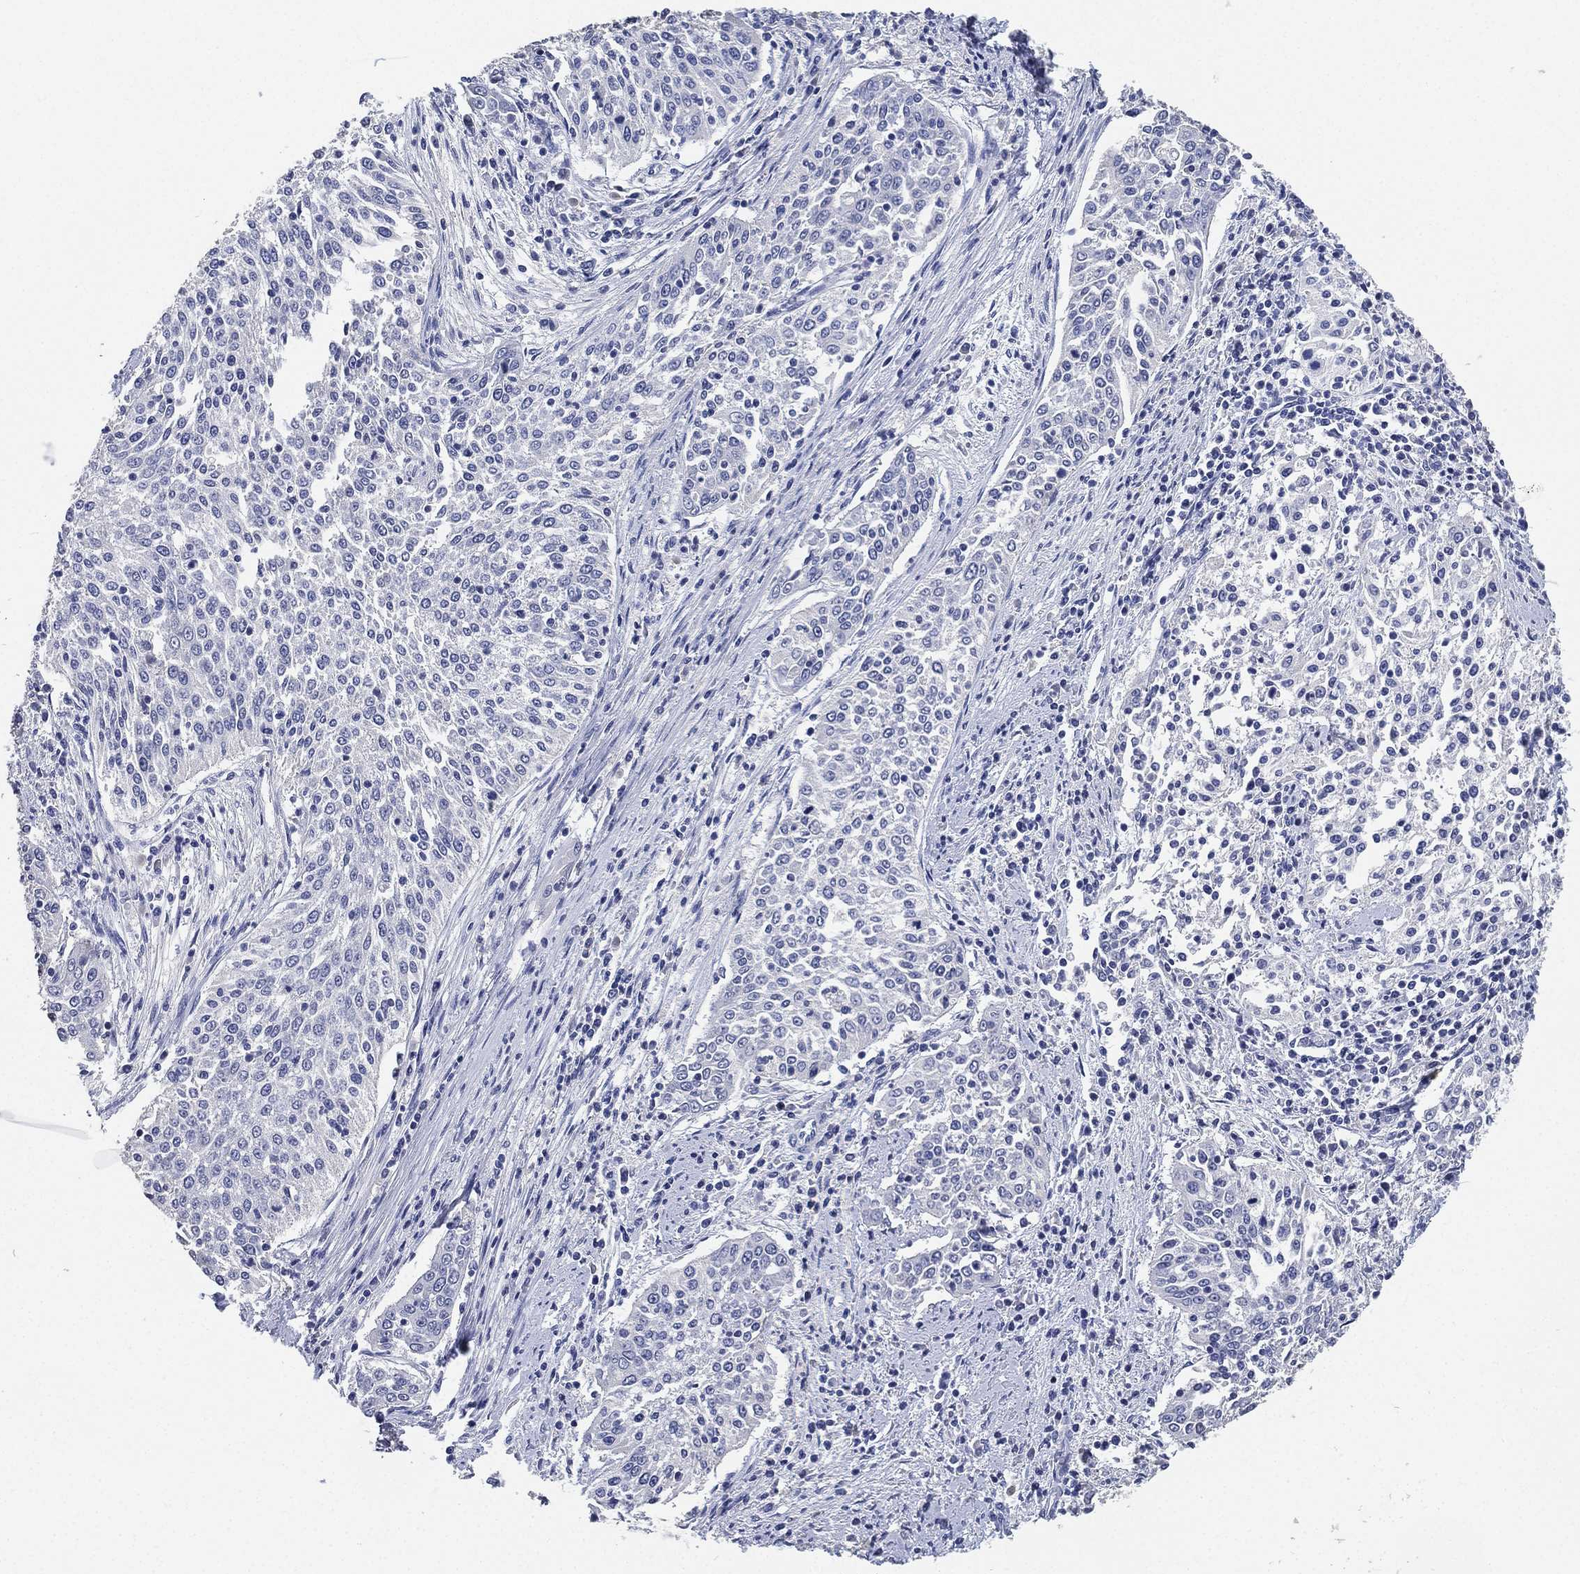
{"staining": {"intensity": "negative", "quantity": "none", "location": "none"}, "tissue": "cervical cancer", "cell_type": "Tumor cells", "image_type": "cancer", "snomed": [{"axis": "morphology", "description": "Squamous cell carcinoma, NOS"}, {"axis": "topography", "description": "Cervix"}], "caption": "Tumor cells are negative for brown protein staining in cervical cancer.", "gene": "IYD", "patient": {"sex": "female", "age": 41}}